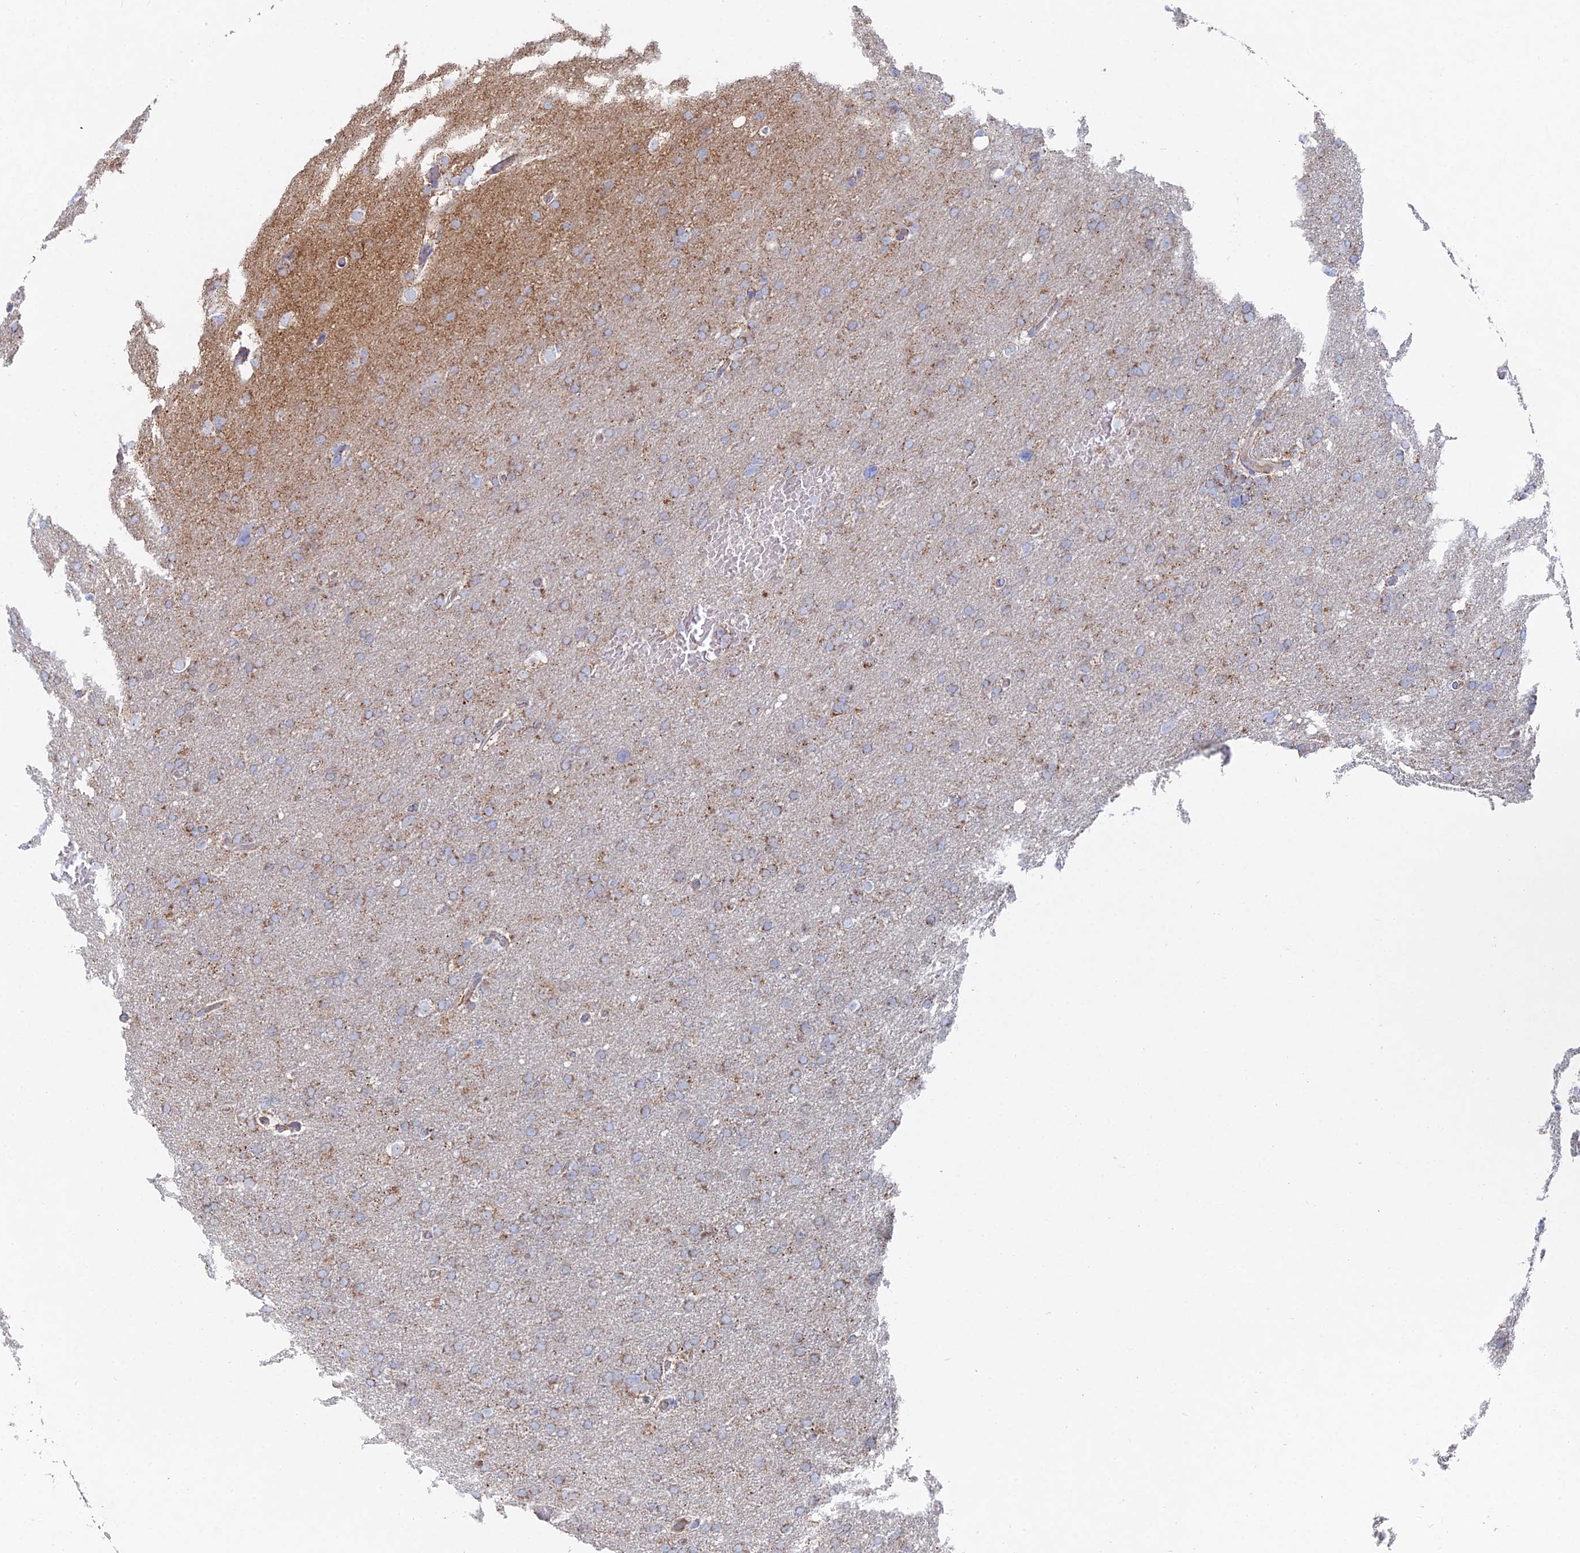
{"staining": {"intensity": "moderate", "quantity": "25%-75%", "location": "cytoplasmic/membranous"}, "tissue": "glioma", "cell_type": "Tumor cells", "image_type": "cancer", "snomed": [{"axis": "morphology", "description": "Glioma, malignant, High grade"}, {"axis": "topography", "description": "Cerebral cortex"}], "caption": "DAB immunohistochemical staining of glioma exhibits moderate cytoplasmic/membranous protein staining in approximately 25%-75% of tumor cells. Using DAB (brown) and hematoxylin (blue) stains, captured at high magnification using brightfield microscopy.", "gene": "MPC1", "patient": {"sex": "female", "age": 36}}